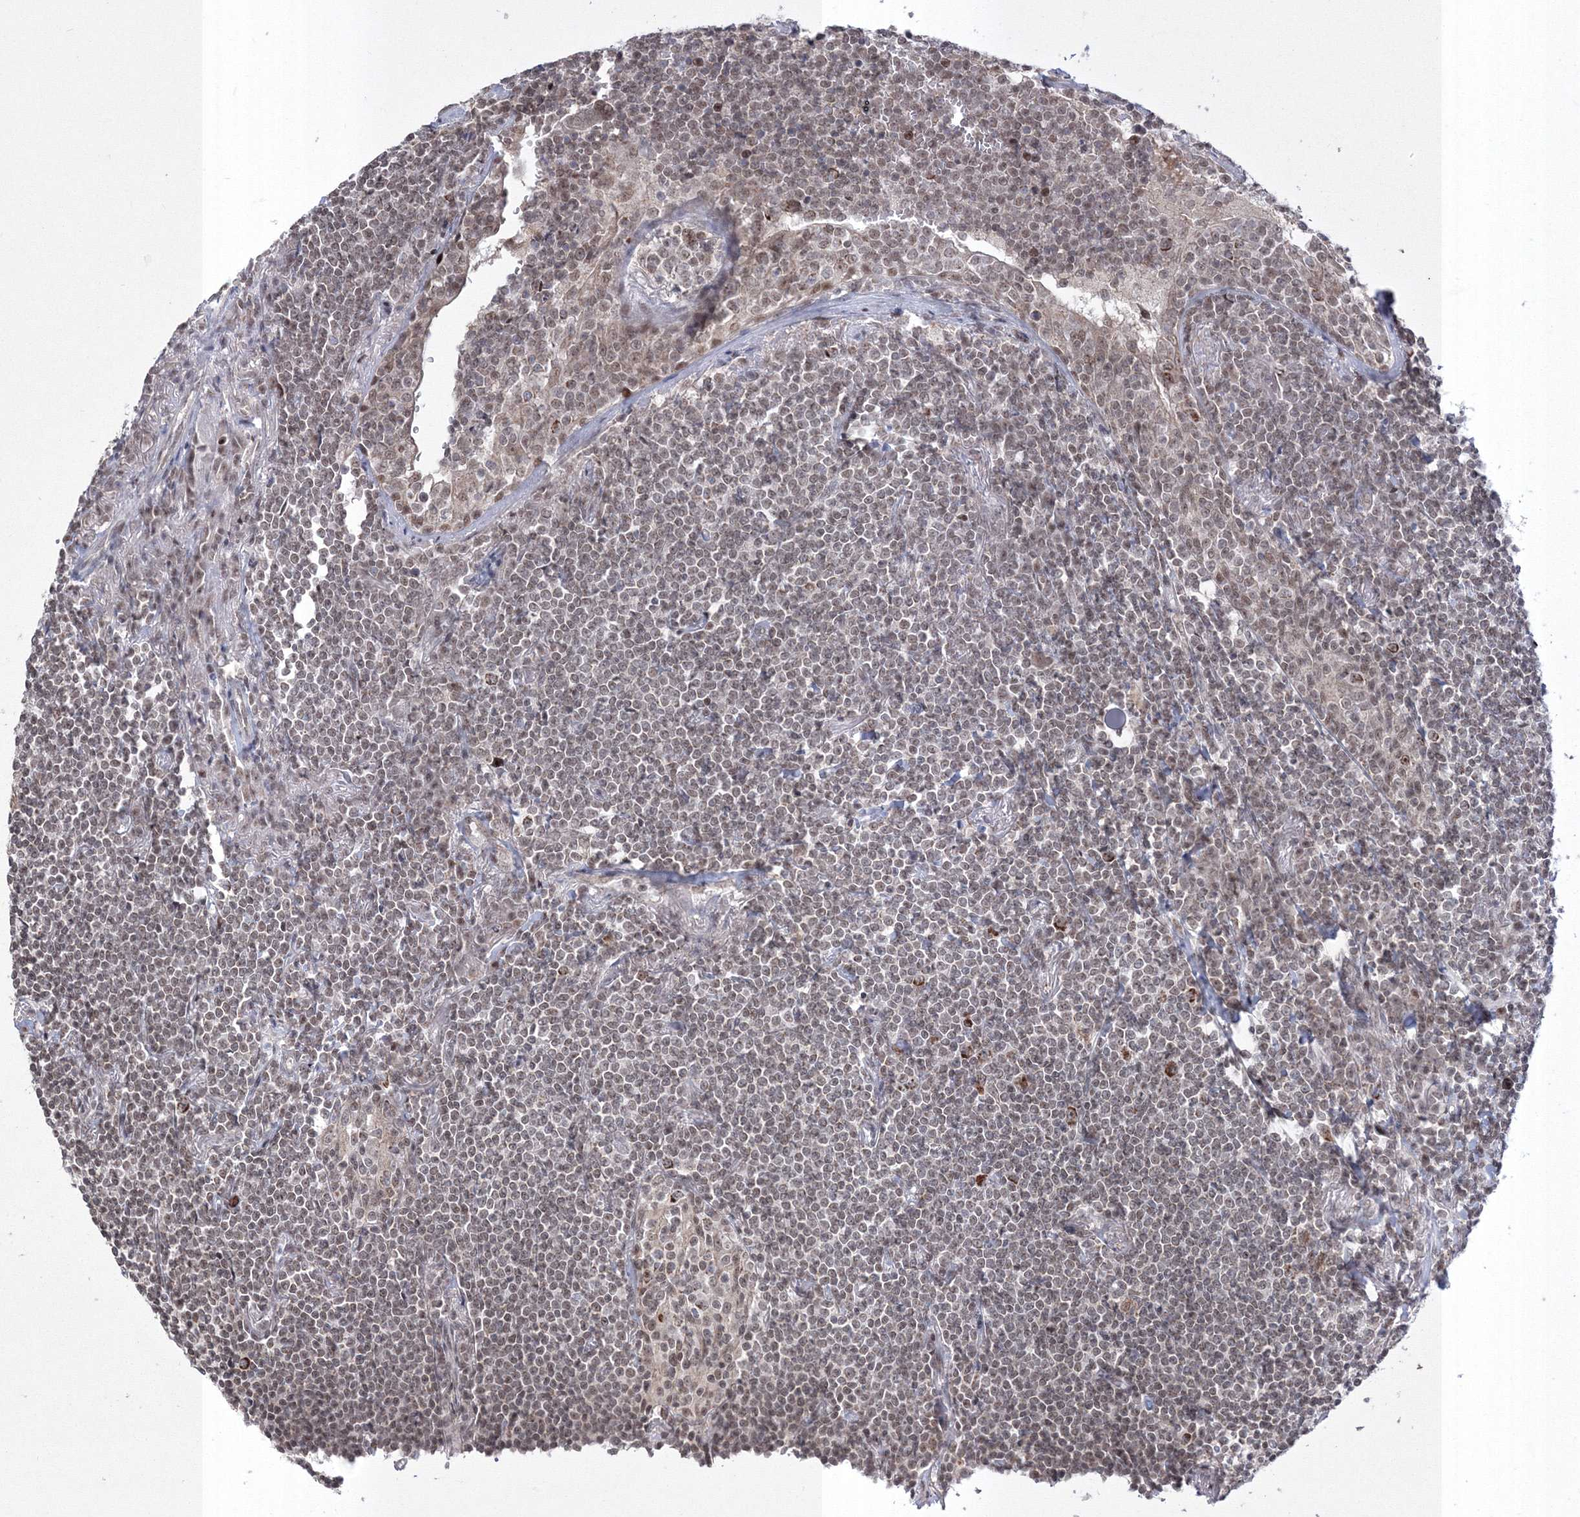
{"staining": {"intensity": "weak", "quantity": ">75%", "location": "cytoplasmic/membranous,nuclear"}, "tissue": "lymphoma", "cell_type": "Tumor cells", "image_type": "cancer", "snomed": [{"axis": "morphology", "description": "Malignant lymphoma, non-Hodgkin's type, Low grade"}, {"axis": "topography", "description": "Lung"}], "caption": "Protein expression analysis of malignant lymphoma, non-Hodgkin's type (low-grade) displays weak cytoplasmic/membranous and nuclear expression in about >75% of tumor cells. (IHC, brightfield microscopy, high magnification).", "gene": "GRSF1", "patient": {"sex": "female", "age": 71}}